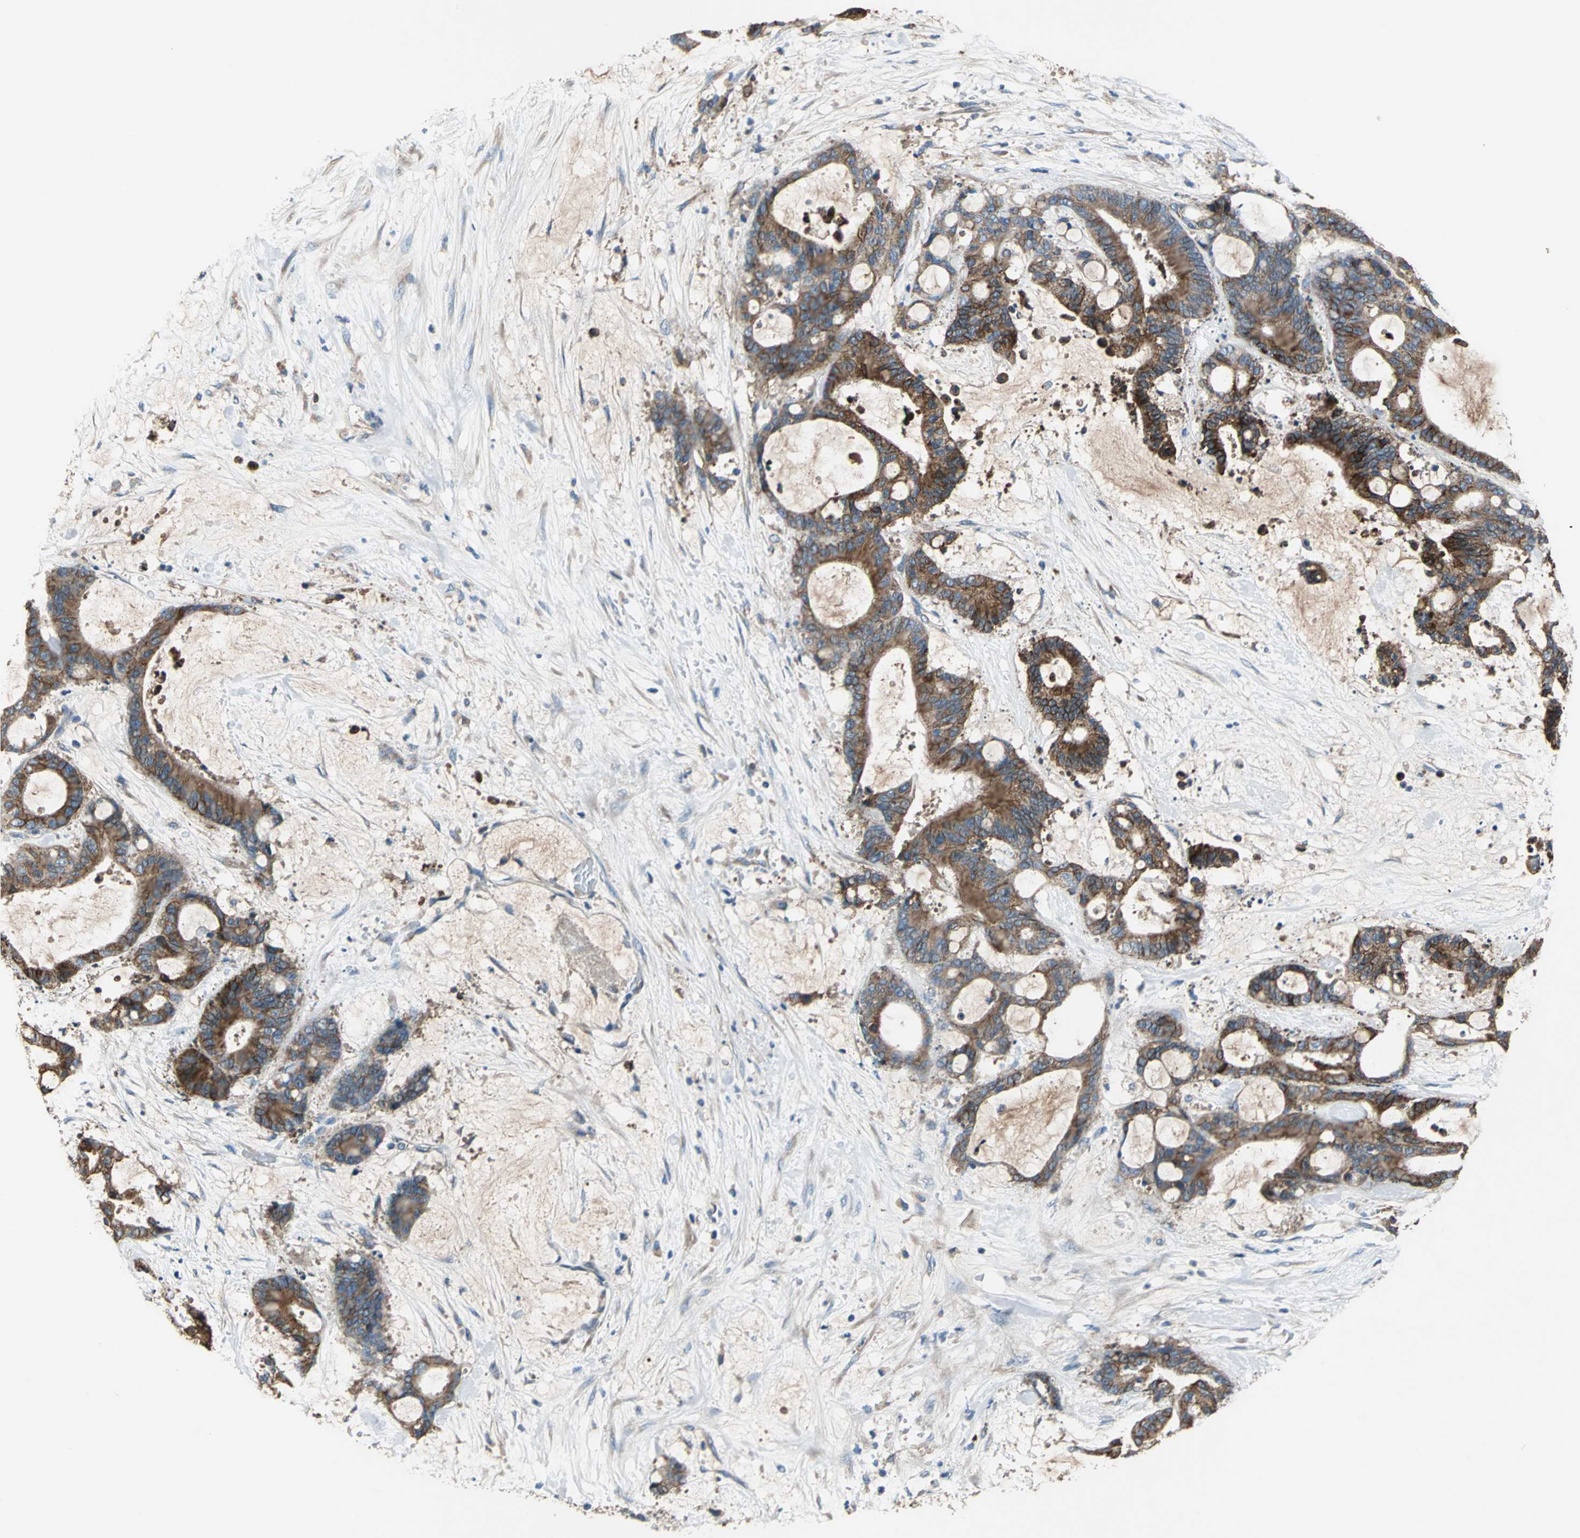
{"staining": {"intensity": "strong", "quantity": ">75%", "location": "cytoplasmic/membranous"}, "tissue": "liver cancer", "cell_type": "Tumor cells", "image_type": "cancer", "snomed": [{"axis": "morphology", "description": "Cholangiocarcinoma"}, {"axis": "topography", "description": "Liver"}], "caption": "Cholangiocarcinoma (liver) stained with a brown dye displays strong cytoplasmic/membranous positive positivity in approximately >75% of tumor cells.", "gene": "HEPH", "patient": {"sex": "female", "age": 73}}